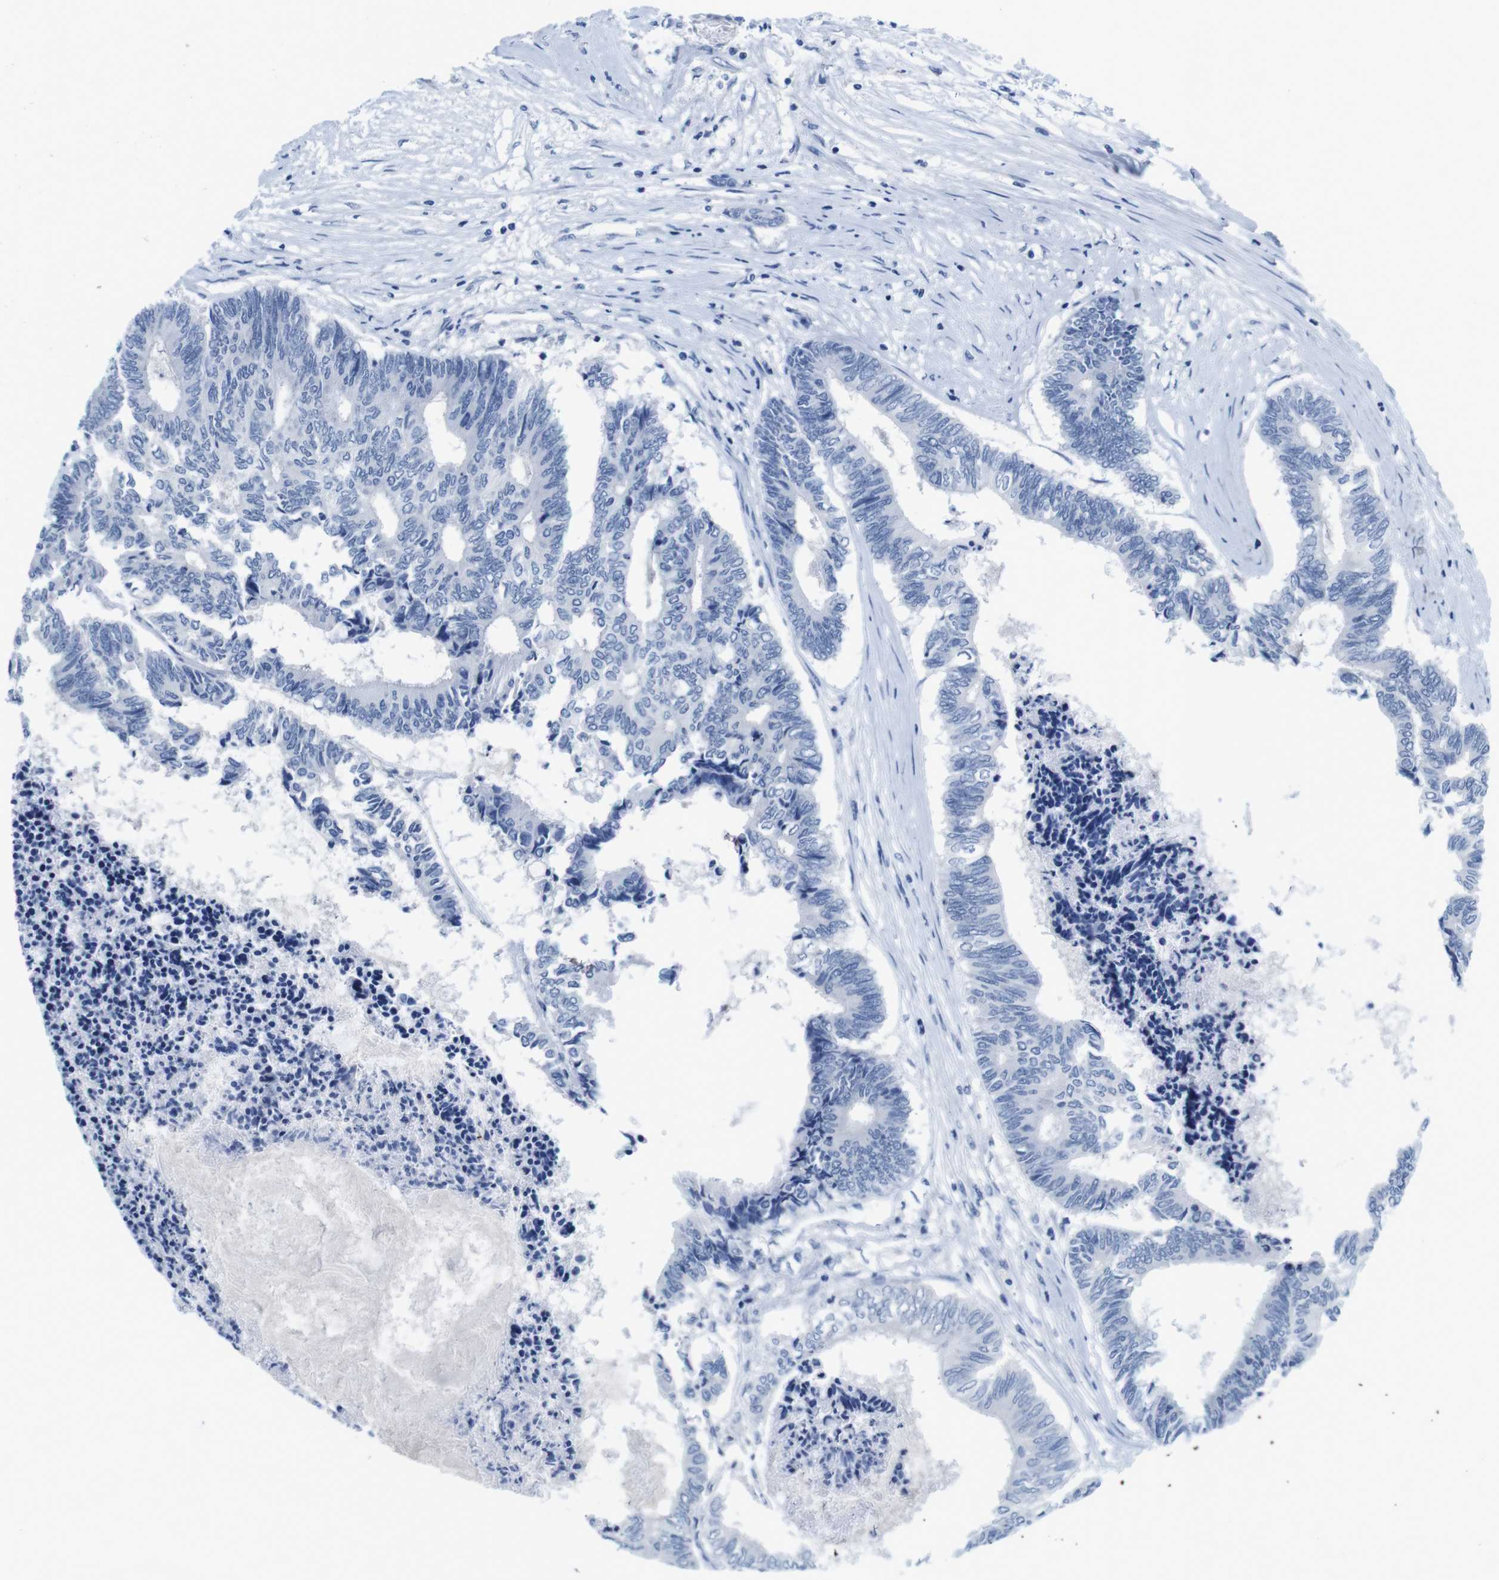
{"staining": {"intensity": "negative", "quantity": "none", "location": "none"}, "tissue": "colorectal cancer", "cell_type": "Tumor cells", "image_type": "cancer", "snomed": [{"axis": "morphology", "description": "Adenocarcinoma, NOS"}, {"axis": "topography", "description": "Rectum"}], "caption": "Immunohistochemical staining of human adenocarcinoma (colorectal) exhibits no significant staining in tumor cells. (DAB immunohistochemistry visualized using brightfield microscopy, high magnification).", "gene": "MAP6", "patient": {"sex": "male", "age": 63}}